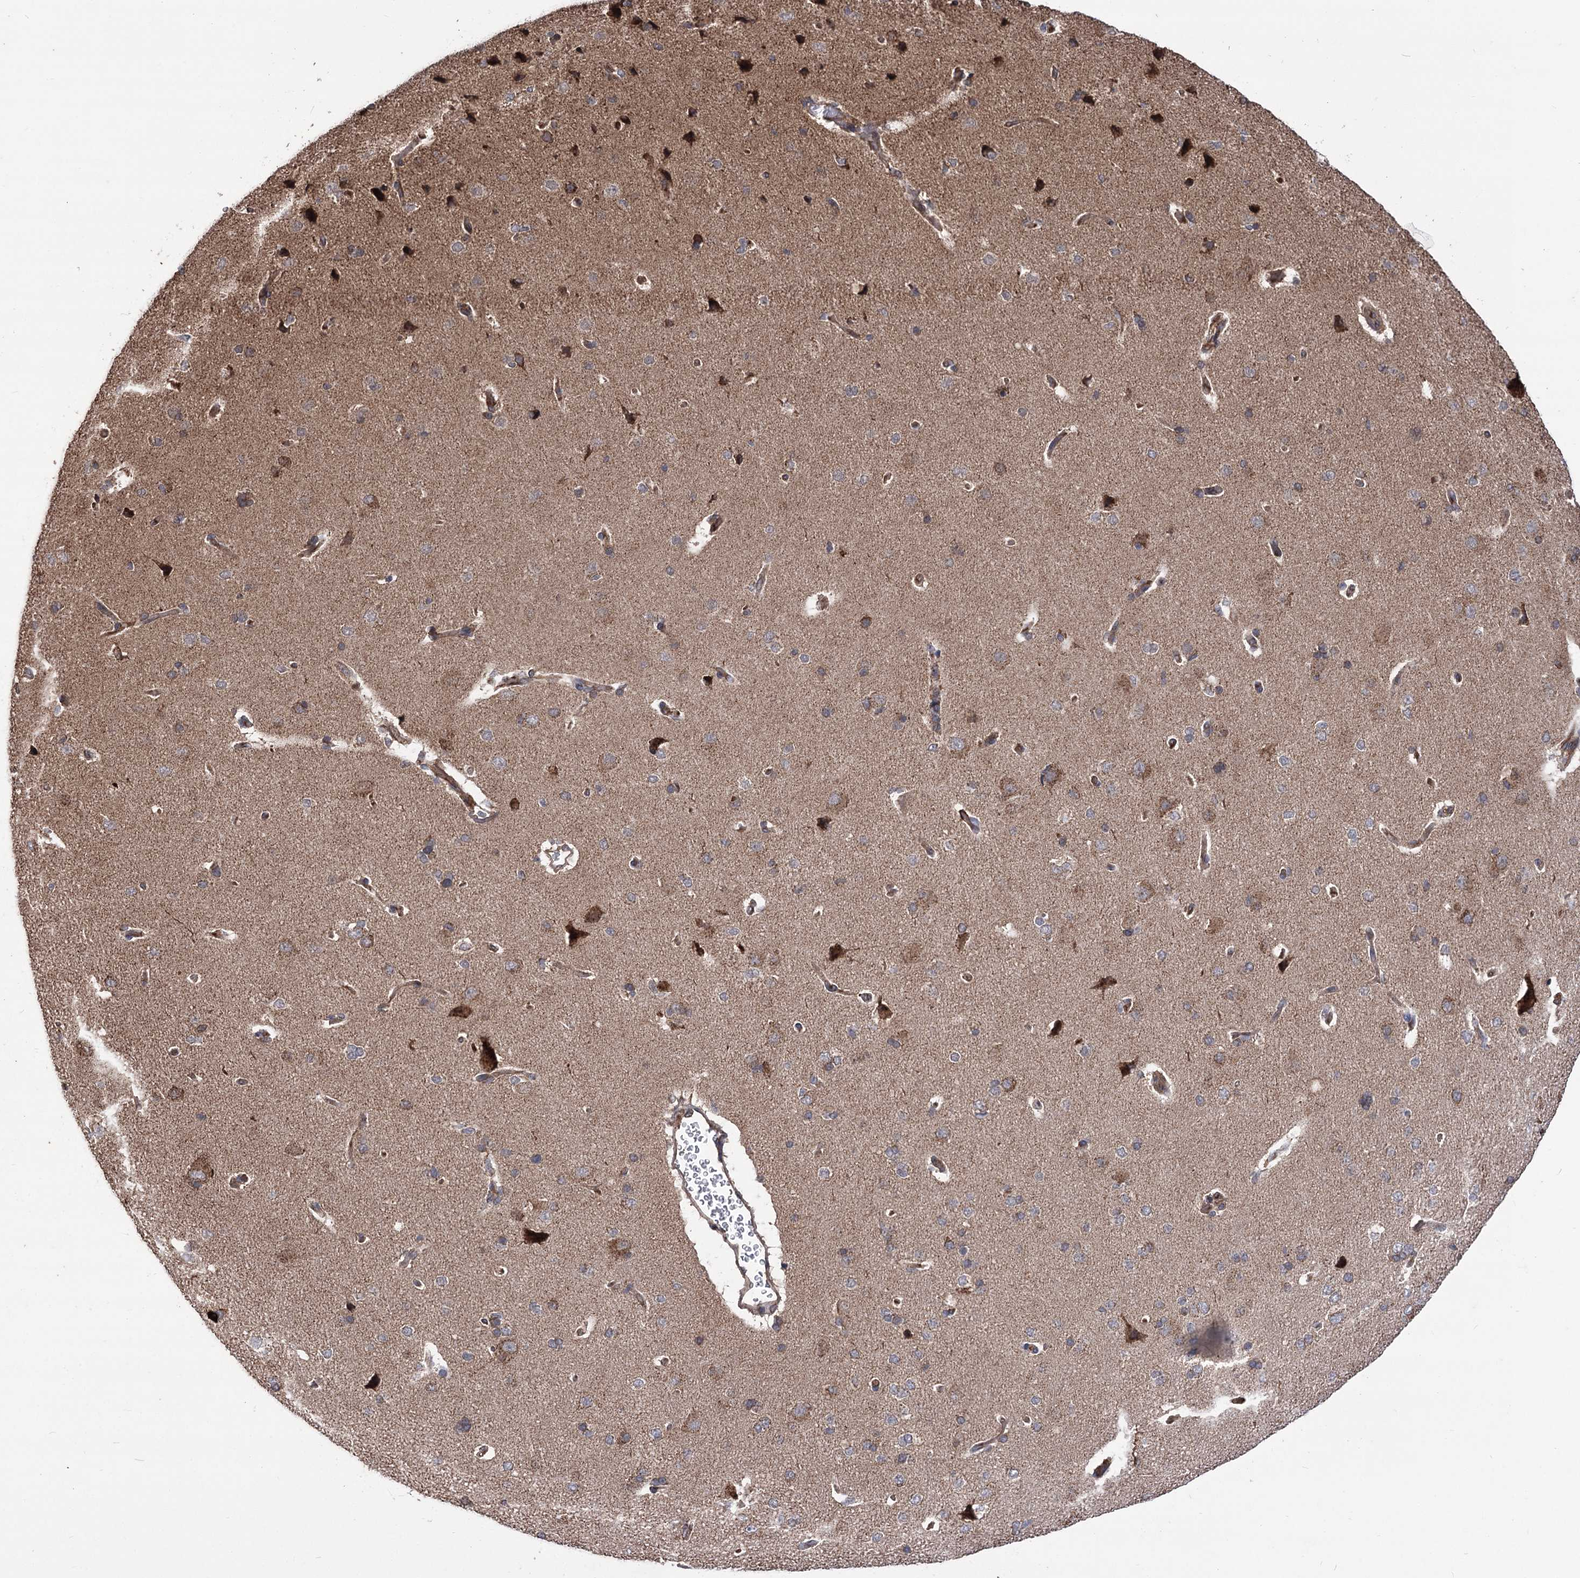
{"staining": {"intensity": "moderate", "quantity": ">75%", "location": "cytoplasmic/membranous"}, "tissue": "cerebral cortex", "cell_type": "Endothelial cells", "image_type": "normal", "snomed": [{"axis": "morphology", "description": "Normal tissue, NOS"}, {"axis": "topography", "description": "Cerebral cortex"}], "caption": "Immunohistochemical staining of benign cerebral cortex displays >75% levels of moderate cytoplasmic/membranous protein positivity in about >75% of endothelial cells.", "gene": "RASSF3", "patient": {"sex": "male", "age": 62}}